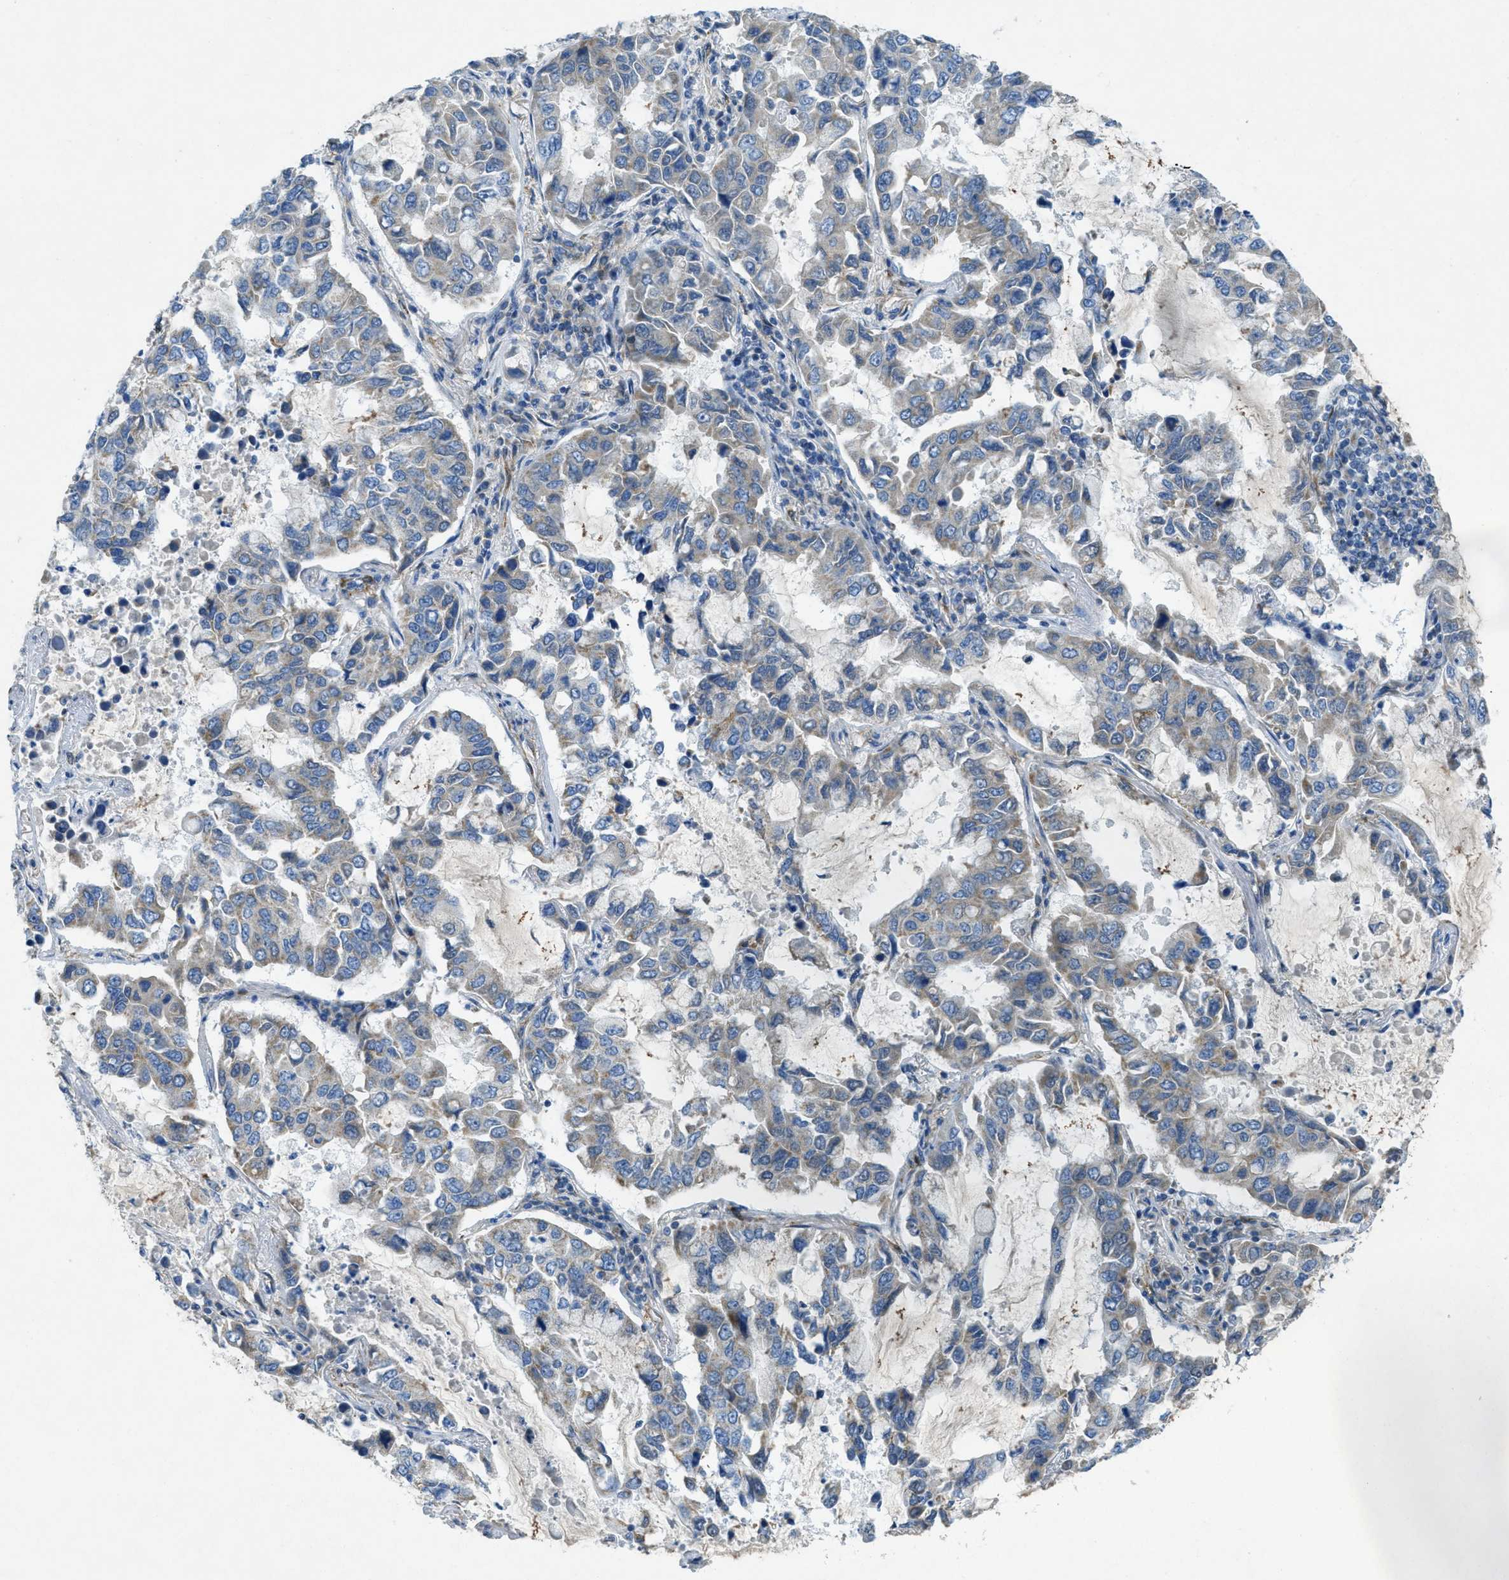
{"staining": {"intensity": "weak", "quantity": "<25%", "location": "cytoplasmic/membranous"}, "tissue": "lung cancer", "cell_type": "Tumor cells", "image_type": "cancer", "snomed": [{"axis": "morphology", "description": "Adenocarcinoma, NOS"}, {"axis": "topography", "description": "Lung"}], "caption": "This is an immunohistochemistry micrograph of human lung adenocarcinoma. There is no staining in tumor cells.", "gene": "CYGB", "patient": {"sex": "male", "age": 64}}